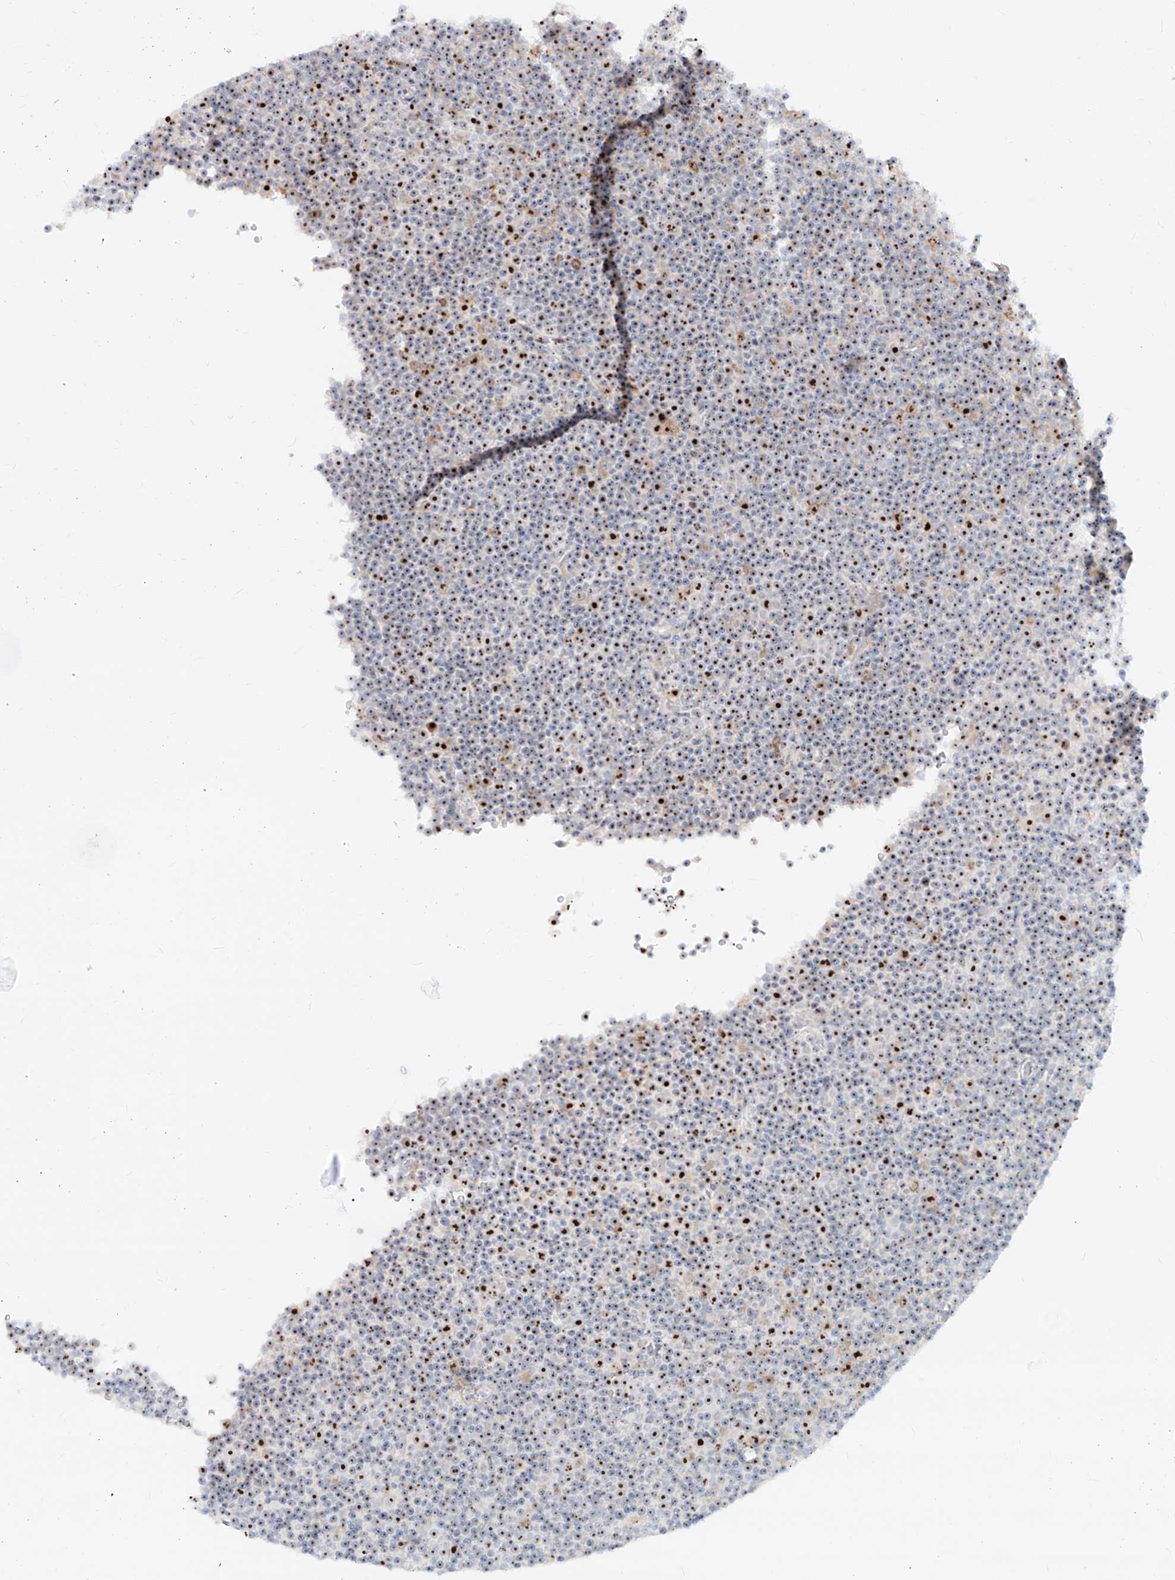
{"staining": {"intensity": "strong", "quantity": "25%-75%", "location": "nuclear"}, "tissue": "lymphoma", "cell_type": "Tumor cells", "image_type": "cancer", "snomed": [{"axis": "morphology", "description": "Malignant lymphoma, non-Hodgkin's type, Low grade"}, {"axis": "topography", "description": "Lymph node"}], "caption": "A histopathology image showing strong nuclear expression in approximately 25%-75% of tumor cells in lymphoma, as visualized by brown immunohistochemical staining.", "gene": "BYSL", "patient": {"sex": "female", "age": 67}}